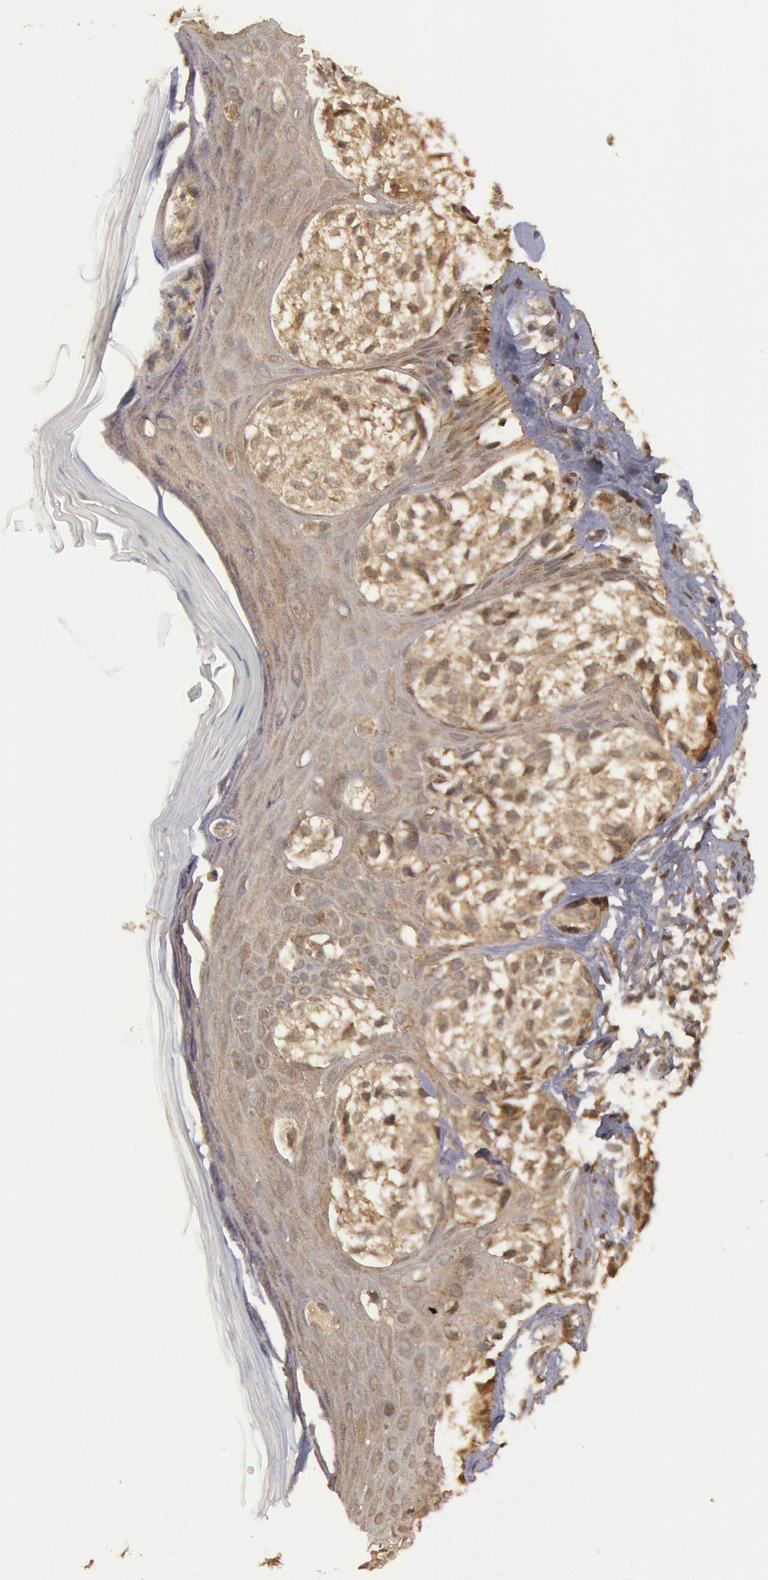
{"staining": {"intensity": "weak", "quantity": ">75%", "location": "cytoplasmic/membranous"}, "tissue": "melanoma", "cell_type": "Tumor cells", "image_type": "cancer", "snomed": [{"axis": "morphology", "description": "Malignant melanoma, NOS"}, {"axis": "topography", "description": "Skin"}], "caption": "High-power microscopy captured an IHC histopathology image of malignant melanoma, revealing weak cytoplasmic/membranous positivity in approximately >75% of tumor cells. The staining was performed using DAB, with brown indicating positive protein expression. Nuclei are stained blue with hematoxylin.", "gene": "USP14", "patient": {"sex": "male", "age": 57}}